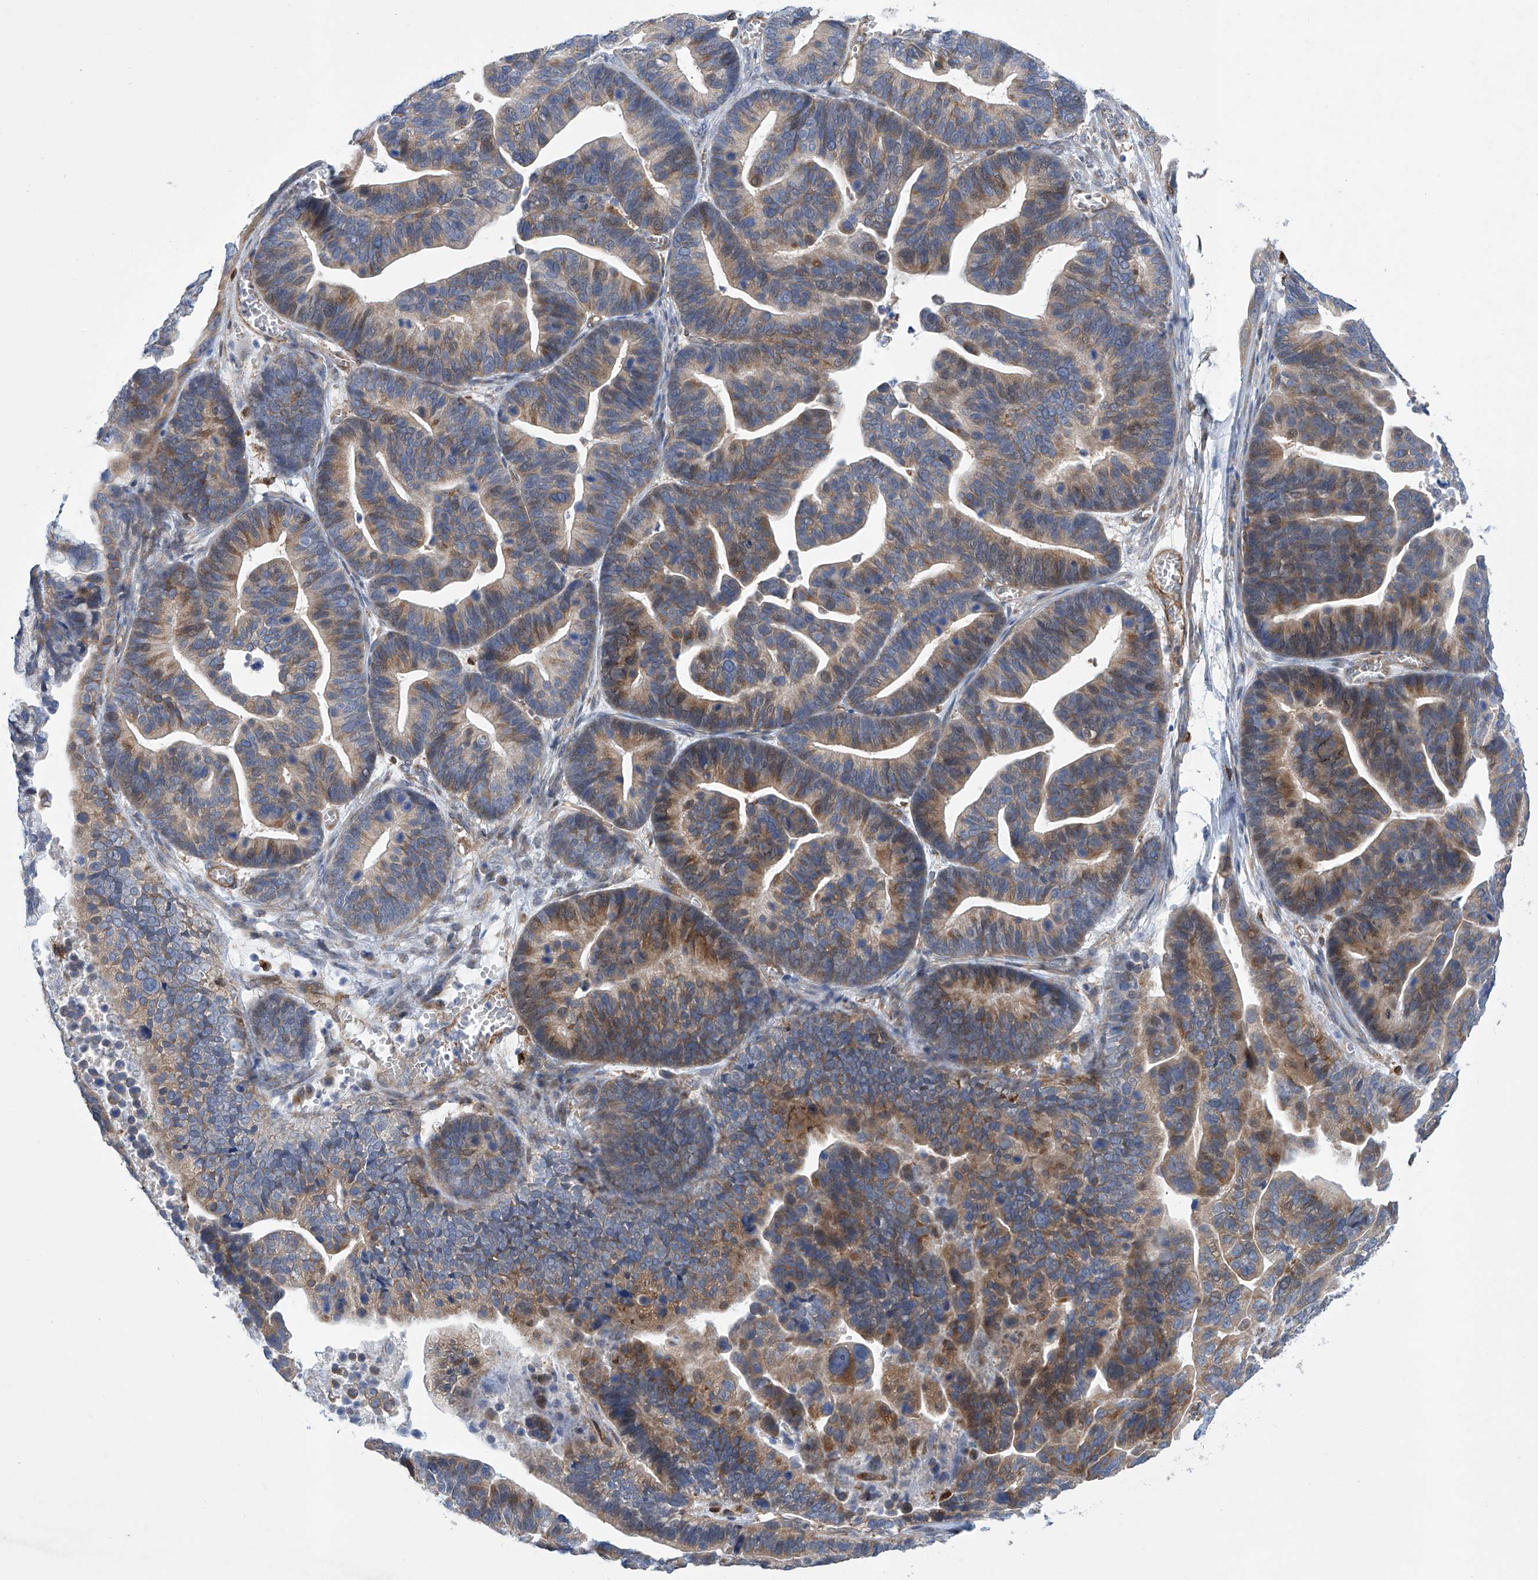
{"staining": {"intensity": "moderate", "quantity": "25%-75%", "location": "cytoplasmic/membranous"}, "tissue": "ovarian cancer", "cell_type": "Tumor cells", "image_type": "cancer", "snomed": [{"axis": "morphology", "description": "Cystadenocarcinoma, serous, NOS"}, {"axis": "topography", "description": "Ovary"}], "caption": "A photomicrograph of ovarian cancer (serous cystadenocarcinoma) stained for a protein exhibits moderate cytoplasmic/membranous brown staining in tumor cells.", "gene": "TNN", "patient": {"sex": "female", "age": 56}}